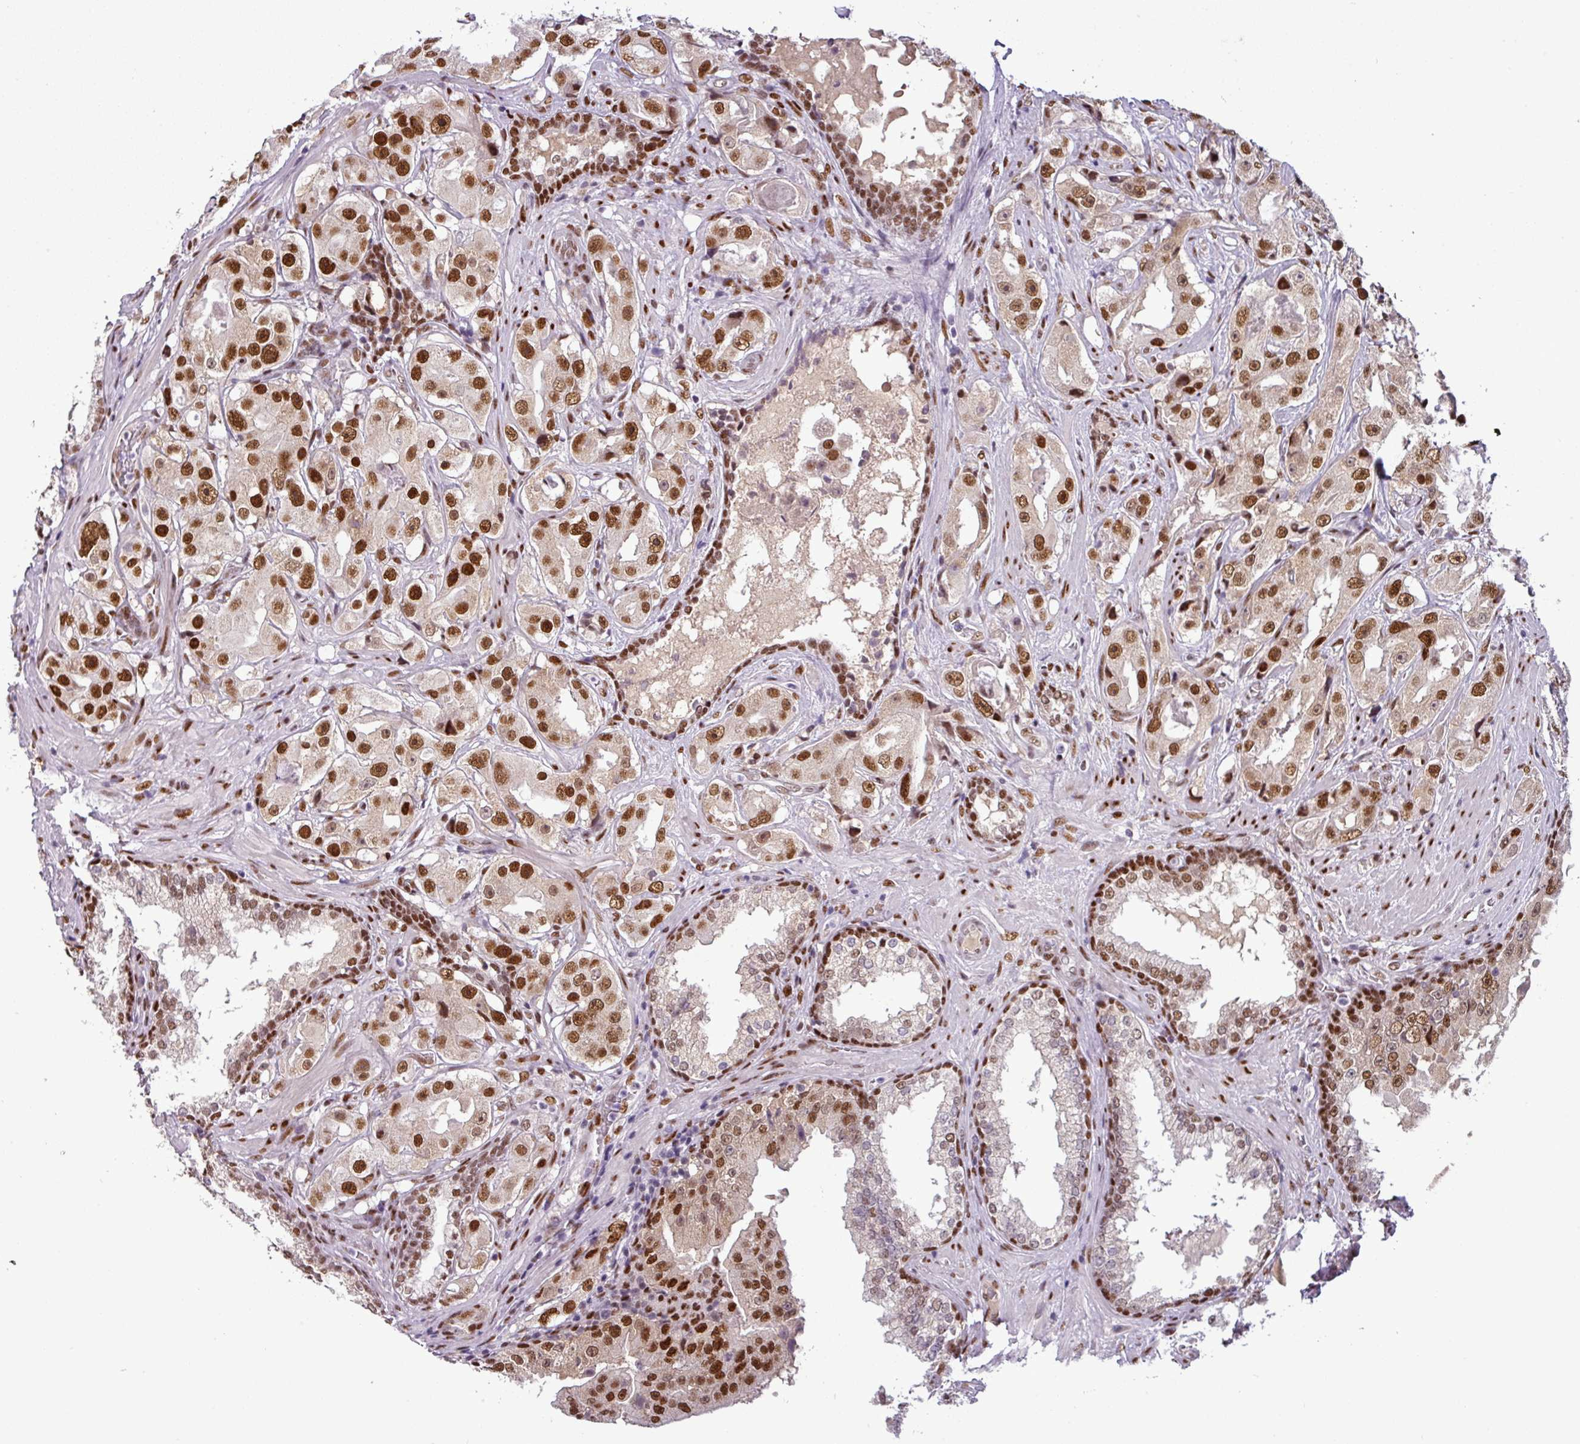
{"staining": {"intensity": "strong", "quantity": ">75%", "location": "nuclear"}, "tissue": "prostate cancer", "cell_type": "Tumor cells", "image_type": "cancer", "snomed": [{"axis": "morphology", "description": "Adenocarcinoma, High grade"}, {"axis": "topography", "description": "Prostate"}], "caption": "The photomicrograph shows staining of high-grade adenocarcinoma (prostate), revealing strong nuclear protein positivity (brown color) within tumor cells.", "gene": "IRF2BPL", "patient": {"sex": "male", "age": 73}}